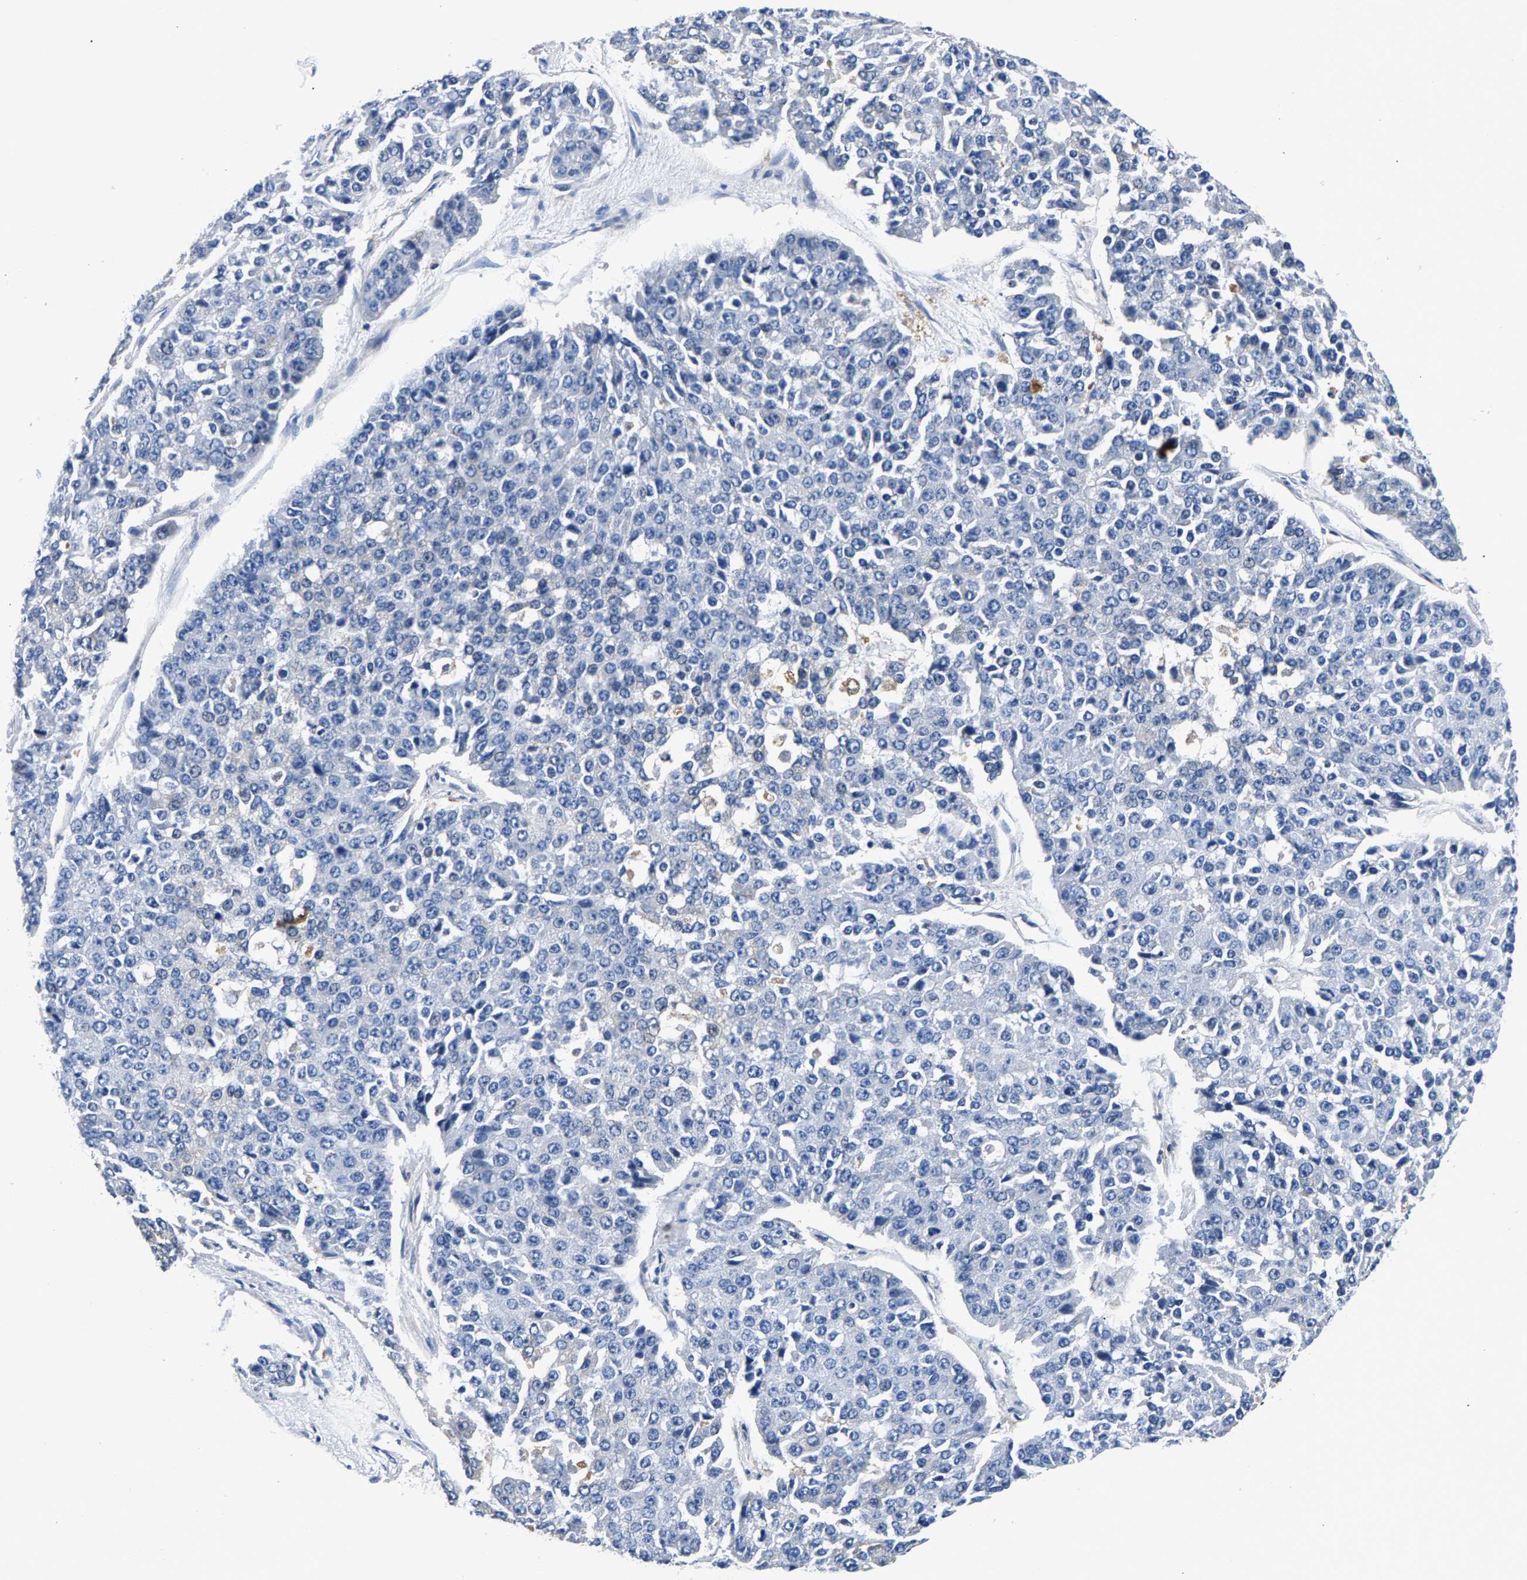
{"staining": {"intensity": "negative", "quantity": "none", "location": "none"}, "tissue": "pancreatic cancer", "cell_type": "Tumor cells", "image_type": "cancer", "snomed": [{"axis": "morphology", "description": "Adenocarcinoma, NOS"}, {"axis": "topography", "description": "Pancreas"}], "caption": "Photomicrograph shows no protein expression in tumor cells of pancreatic cancer tissue.", "gene": "P2RY4", "patient": {"sex": "male", "age": 50}}